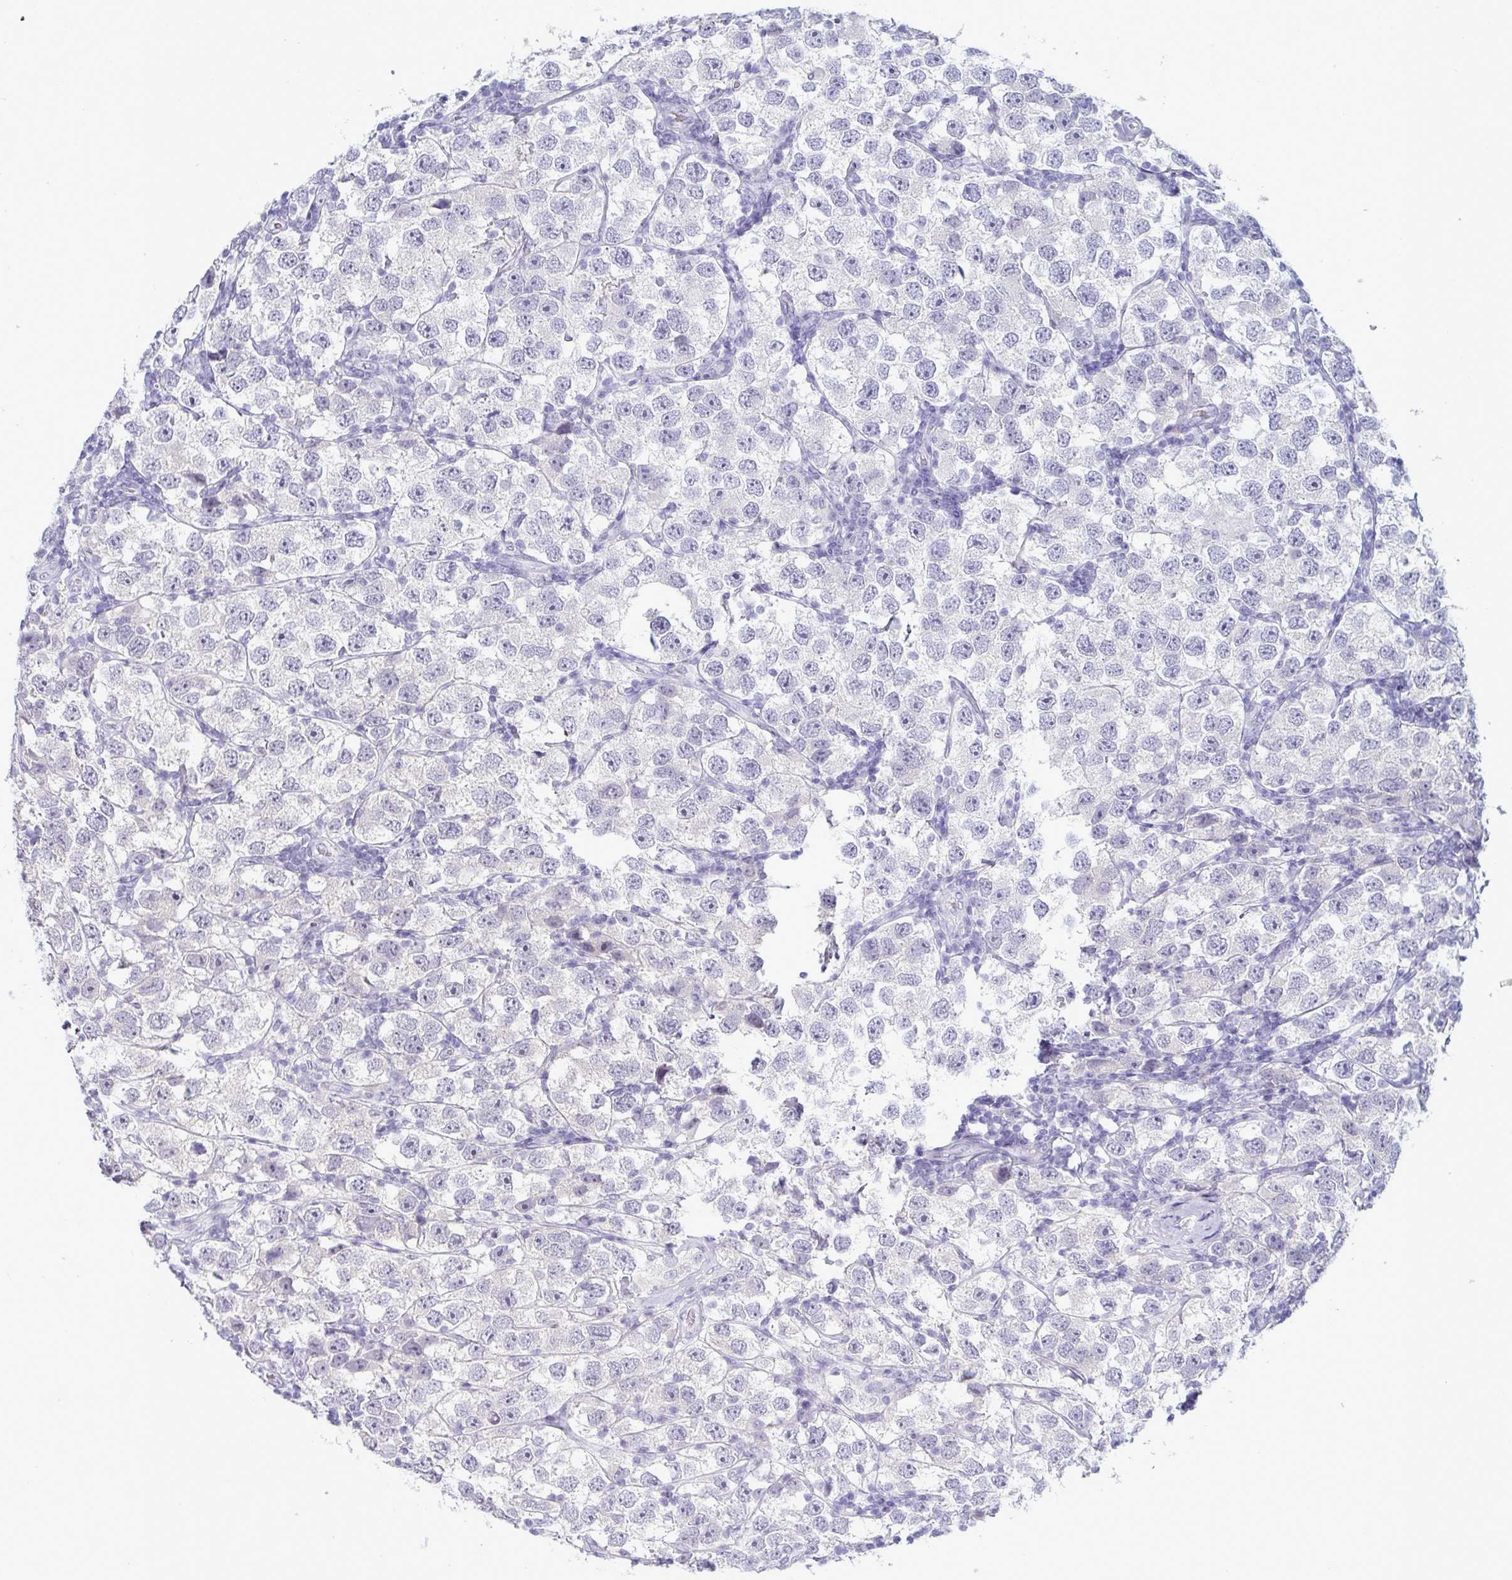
{"staining": {"intensity": "negative", "quantity": "none", "location": "none"}, "tissue": "testis cancer", "cell_type": "Tumor cells", "image_type": "cancer", "snomed": [{"axis": "morphology", "description": "Seminoma, NOS"}, {"axis": "topography", "description": "Testis"}], "caption": "High magnification brightfield microscopy of seminoma (testis) stained with DAB (brown) and counterstained with hematoxylin (blue): tumor cells show no significant staining.", "gene": "TENT5D", "patient": {"sex": "male", "age": 26}}